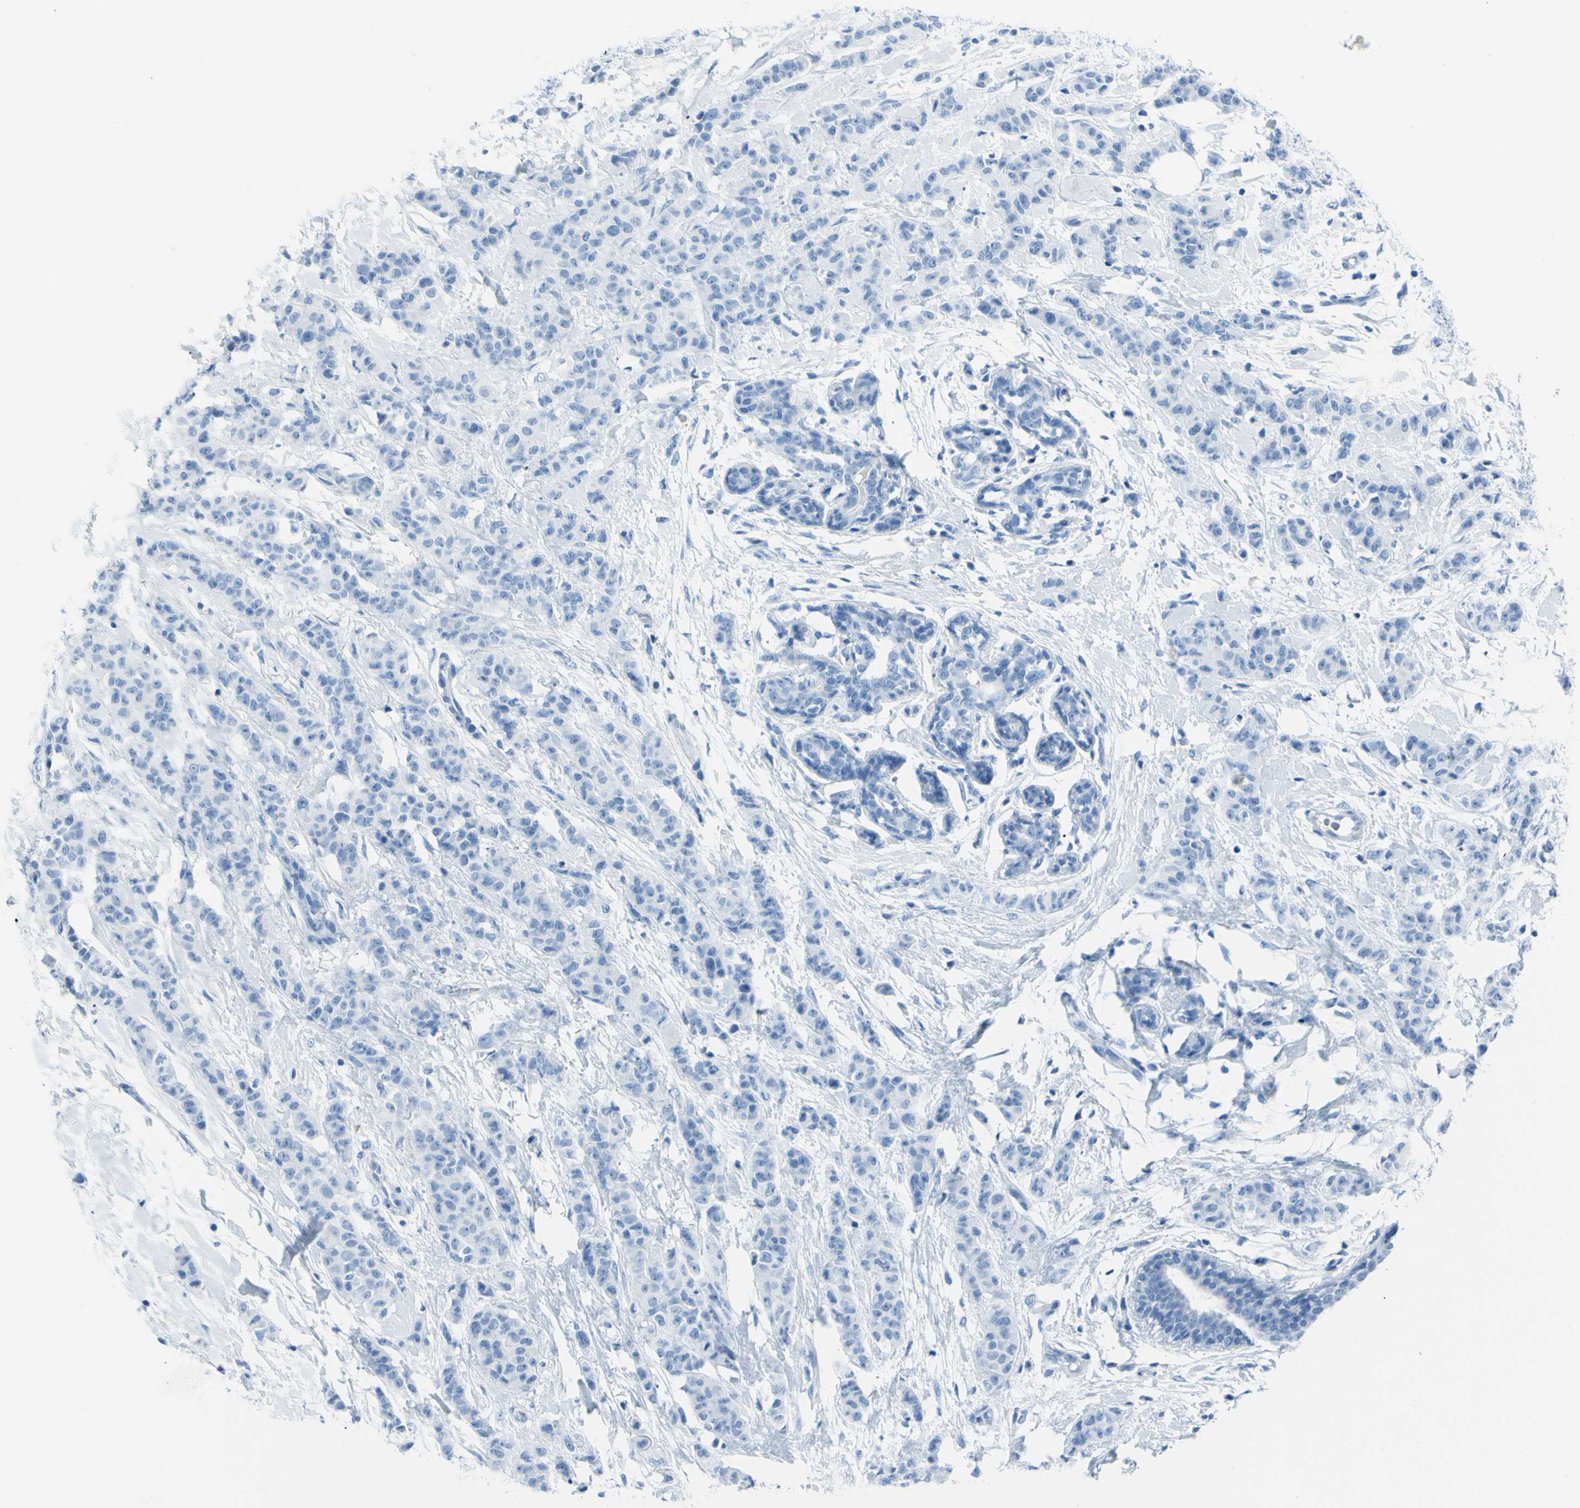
{"staining": {"intensity": "negative", "quantity": "none", "location": "none"}, "tissue": "breast cancer", "cell_type": "Tumor cells", "image_type": "cancer", "snomed": [{"axis": "morphology", "description": "Normal tissue, NOS"}, {"axis": "morphology", "description": "Duct carcinoma"}, {"axis": "topography", "description": "Breast"}], "caption": "This is an immunohistochemistry (IHC) image of human breast cancer (infiltrating ductal carcinoma). There is no staining in tumor cells.", "gene": "TFPI2", "patient": {"sex": "female", "age": 40}}